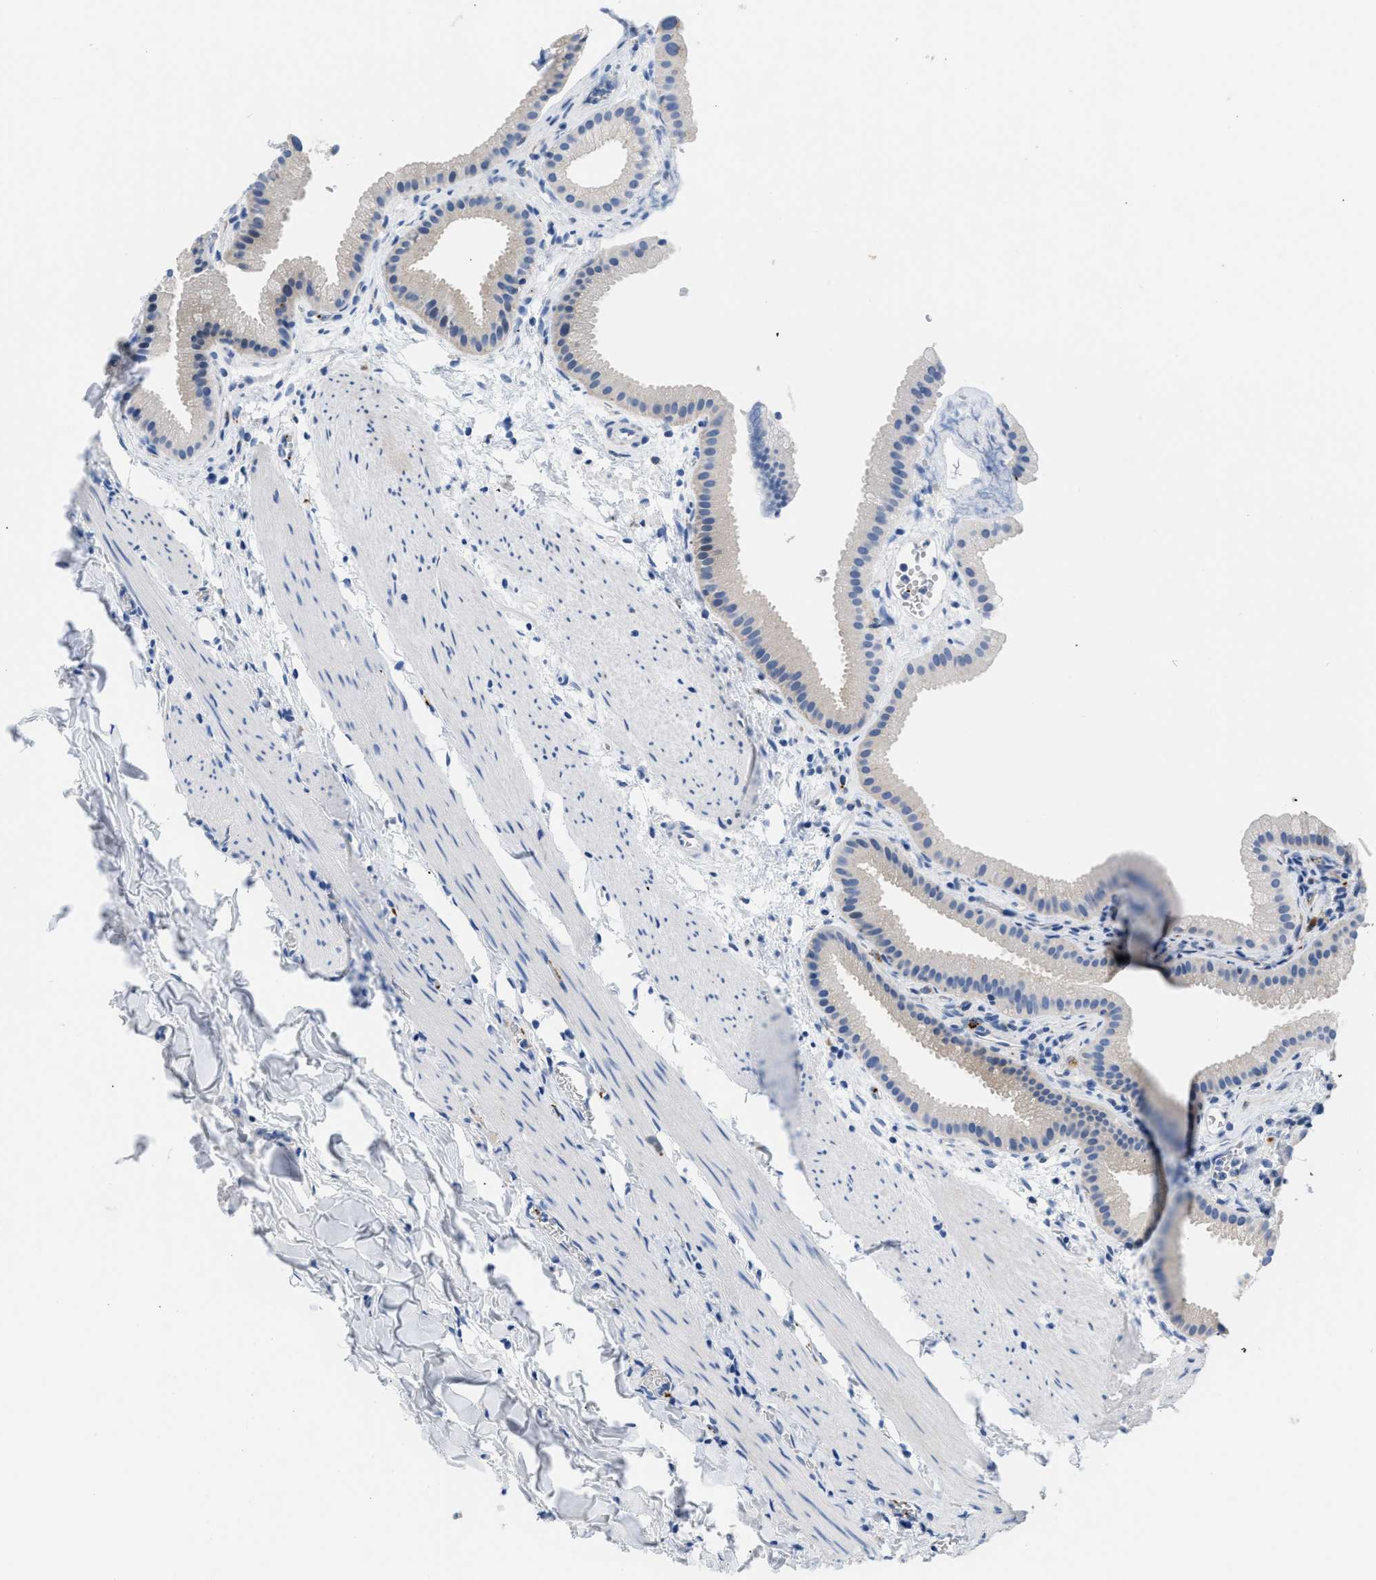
{"staining": {"intensity": "negative", "quantity": "none", "location": "none"}, "tissue": "gallbladder", "cell_type": "Glandular cells", "image_type": "normal", "snomed": [{"axis": "morphology", "description": "Normal tissue, NOS"}, {"axis": "topography", "description": "Gallbladder"}], "caption": "High power microscopy image of an immunohistochemistry (IHC) photomicrograph of normal gallbladder, revealing no significant positivity in glandular cells.", "gene": "FGF18", "patient": {"sex": "female", "age": 64}}